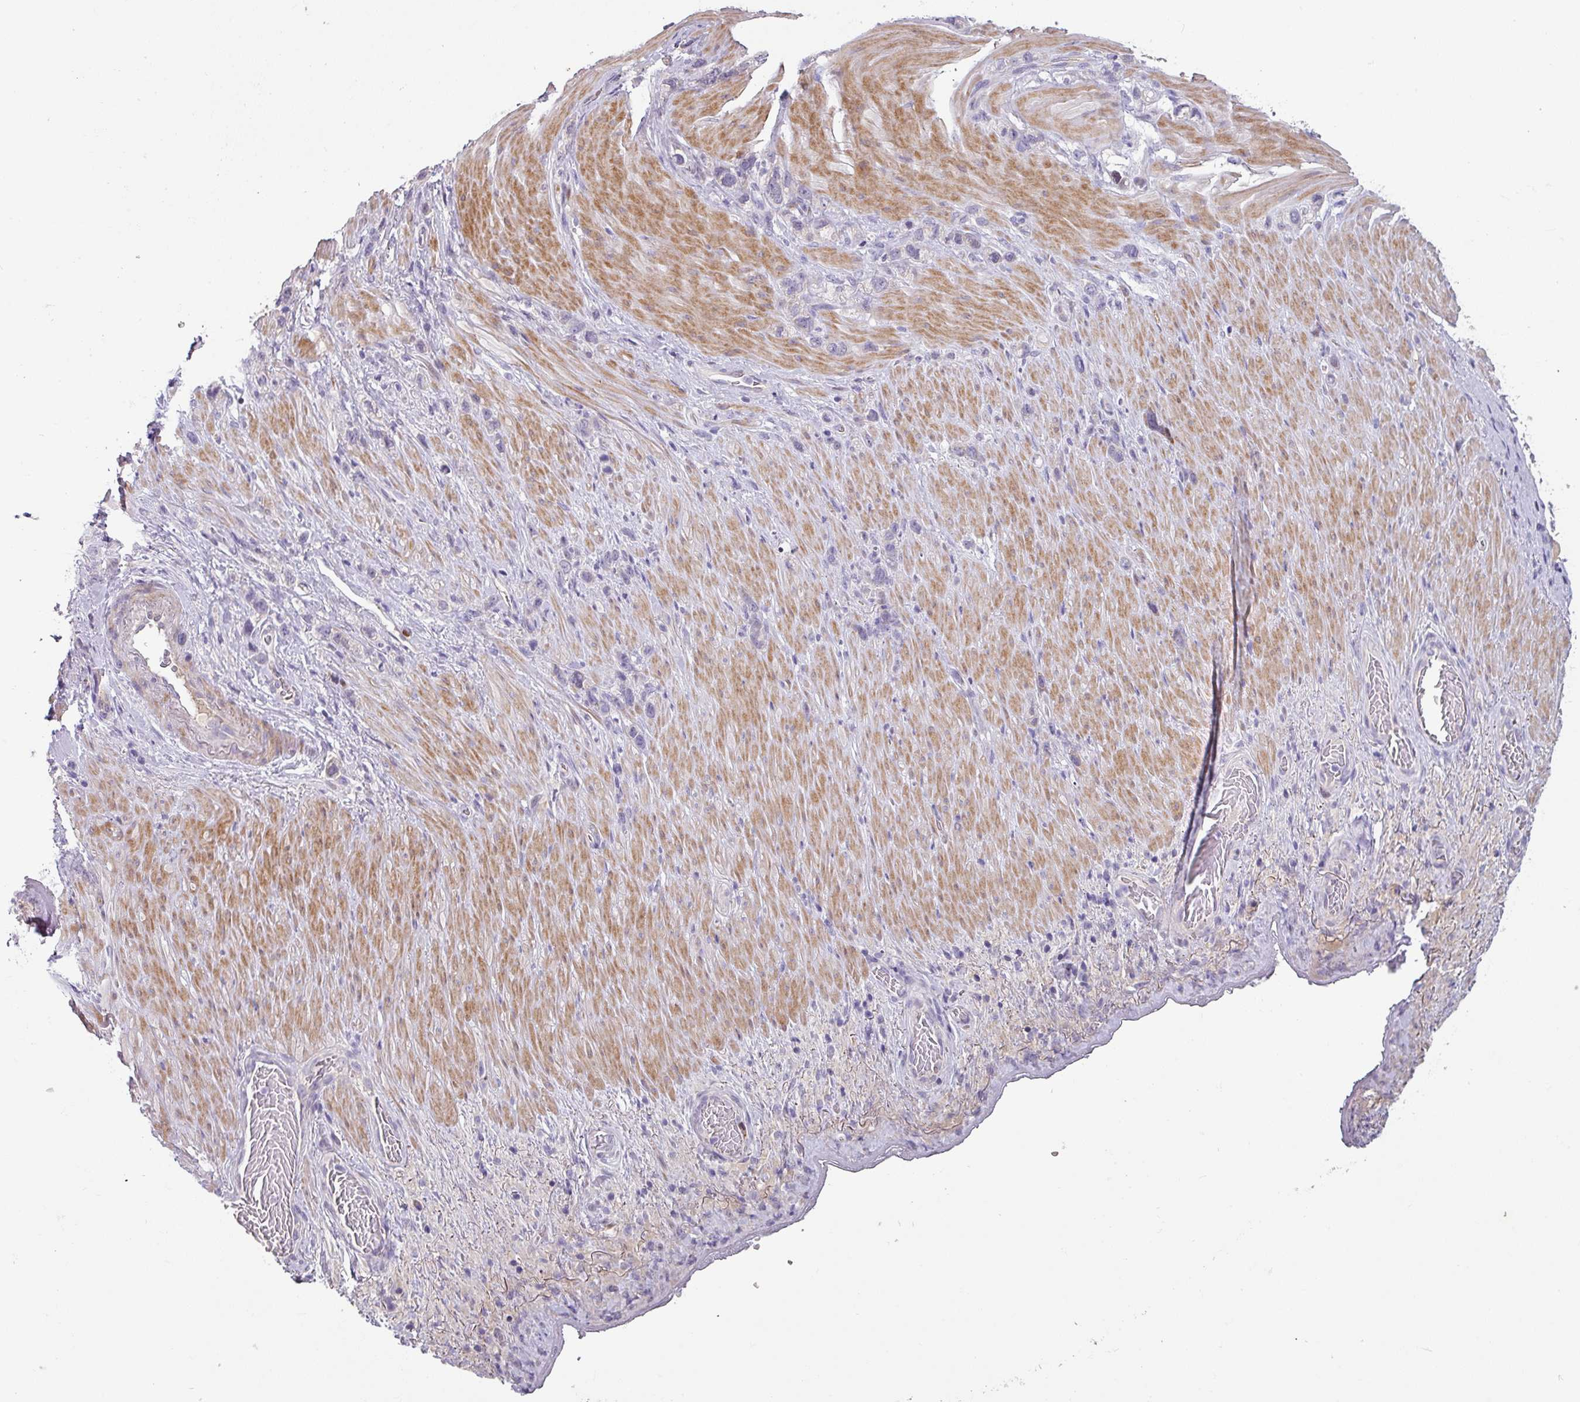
{"staining": {"intensity": "negative", "quantity": "none", "location": "none"}, "tissue": "stomach cancer", "cell_type": "Tumor cells", "image_type": "cancer", "snomed": [{"axis": "morphology", "description": "Adenocarcinoma, NOS"}, {"axis": "topography", "description": "Stomach"}], "caption": "Tumor cells show no significant staining in stomach cancer (adenocarcinoma). Brightfield microscopy of immunohistochemistry stained with DAB (3,3'-diaminobenzidine) (brown) and hematoxylin (blue), captured at high magnification.", "gene": "KLHL3", "patient": {"sex": "female", "age": 65}}